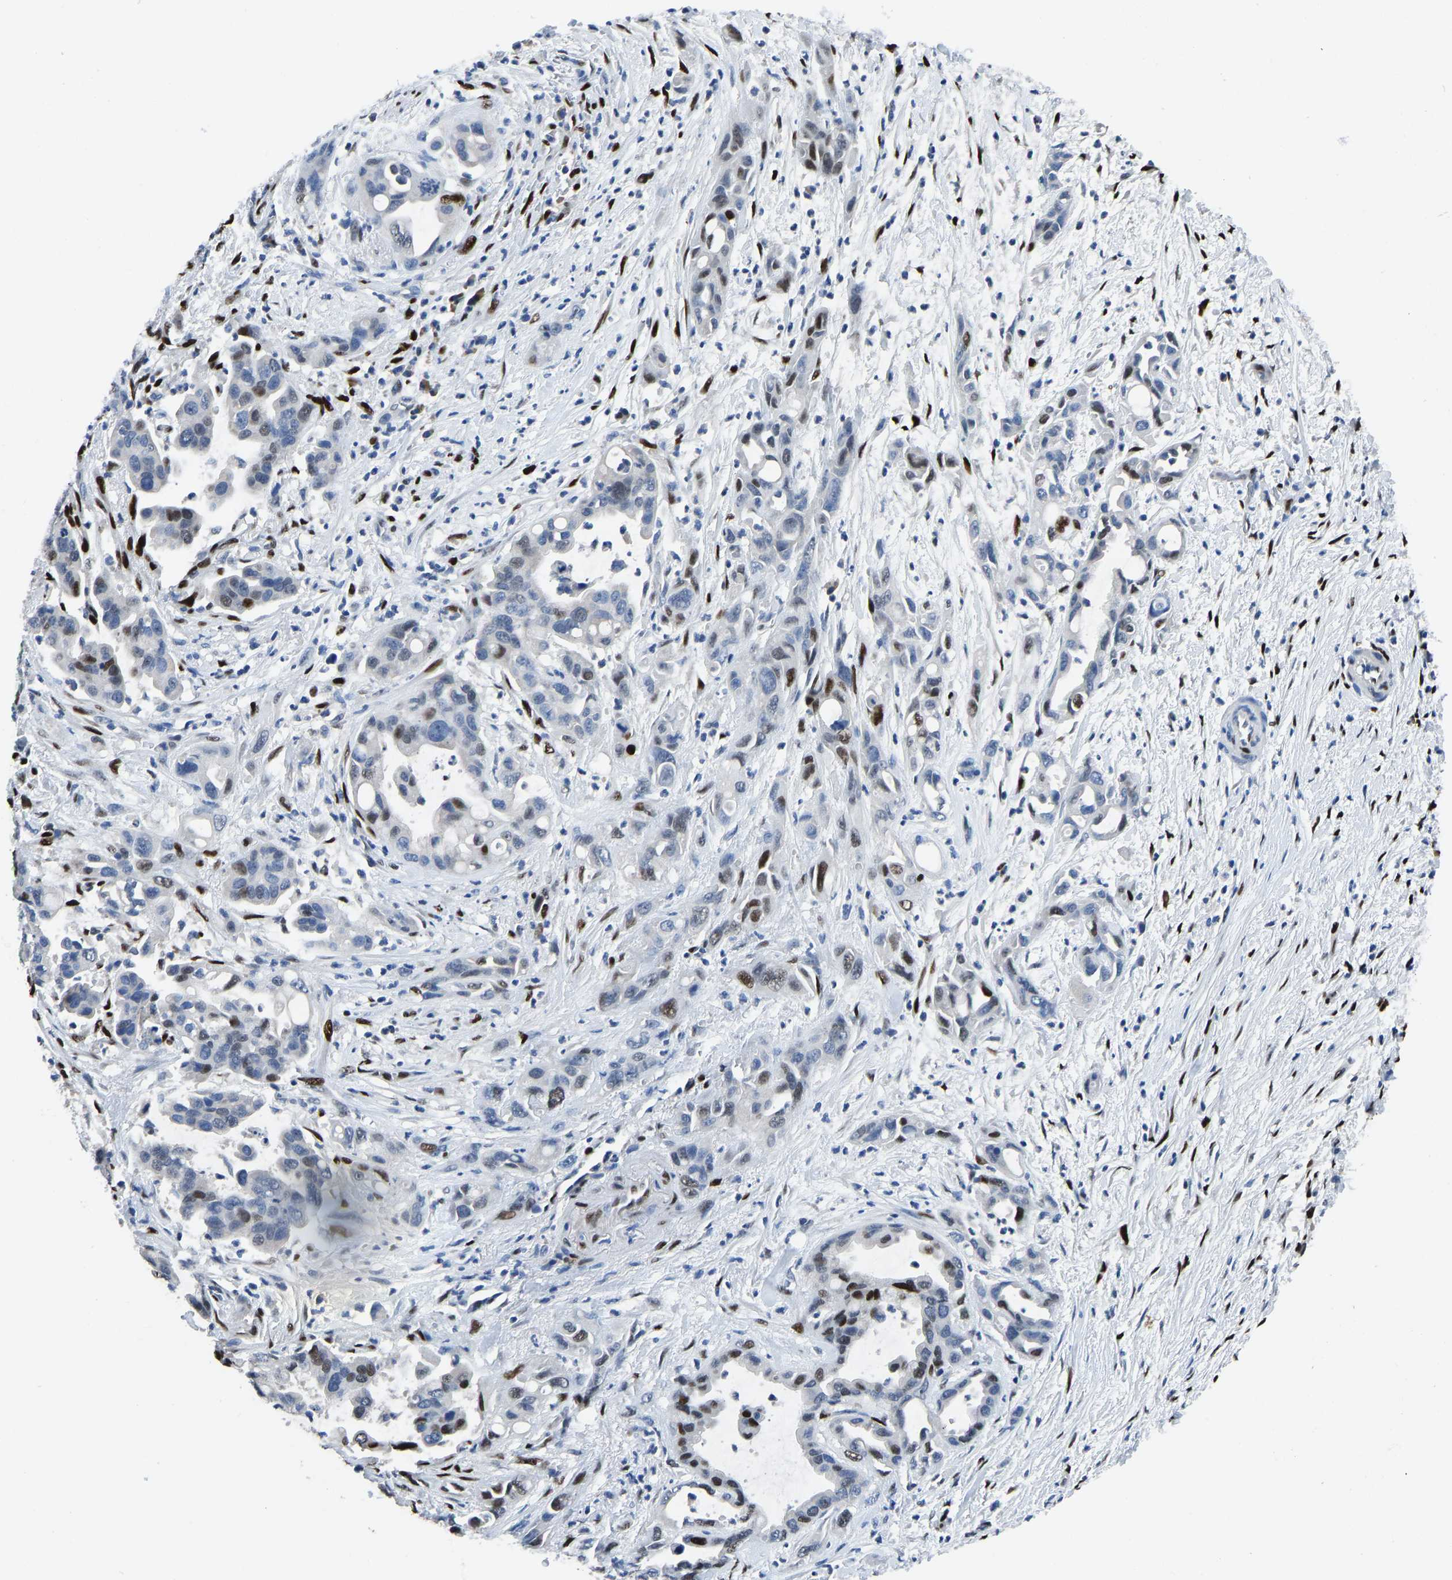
{"staining": {"intensity": "weak", "quantity": "<25%", "location": "nuclear"}, "tissue": "pancreatic cancer", "cell_type": "Tumor cells", "image_type": "cancer", "snomed": [{"axis": "morphology", "description": "Adenocarcinoma, NOS"}, {"axis": "topography", "description": "Pancreas"}], "caption": "Tumor cells are negative for protein expression in human adenocarcinoma (pancreatic). (Brightfield microscopy of DAB IHC at high magnification).", "gene": "EGR1", "patient": {"sex": "female", "age": 70}}